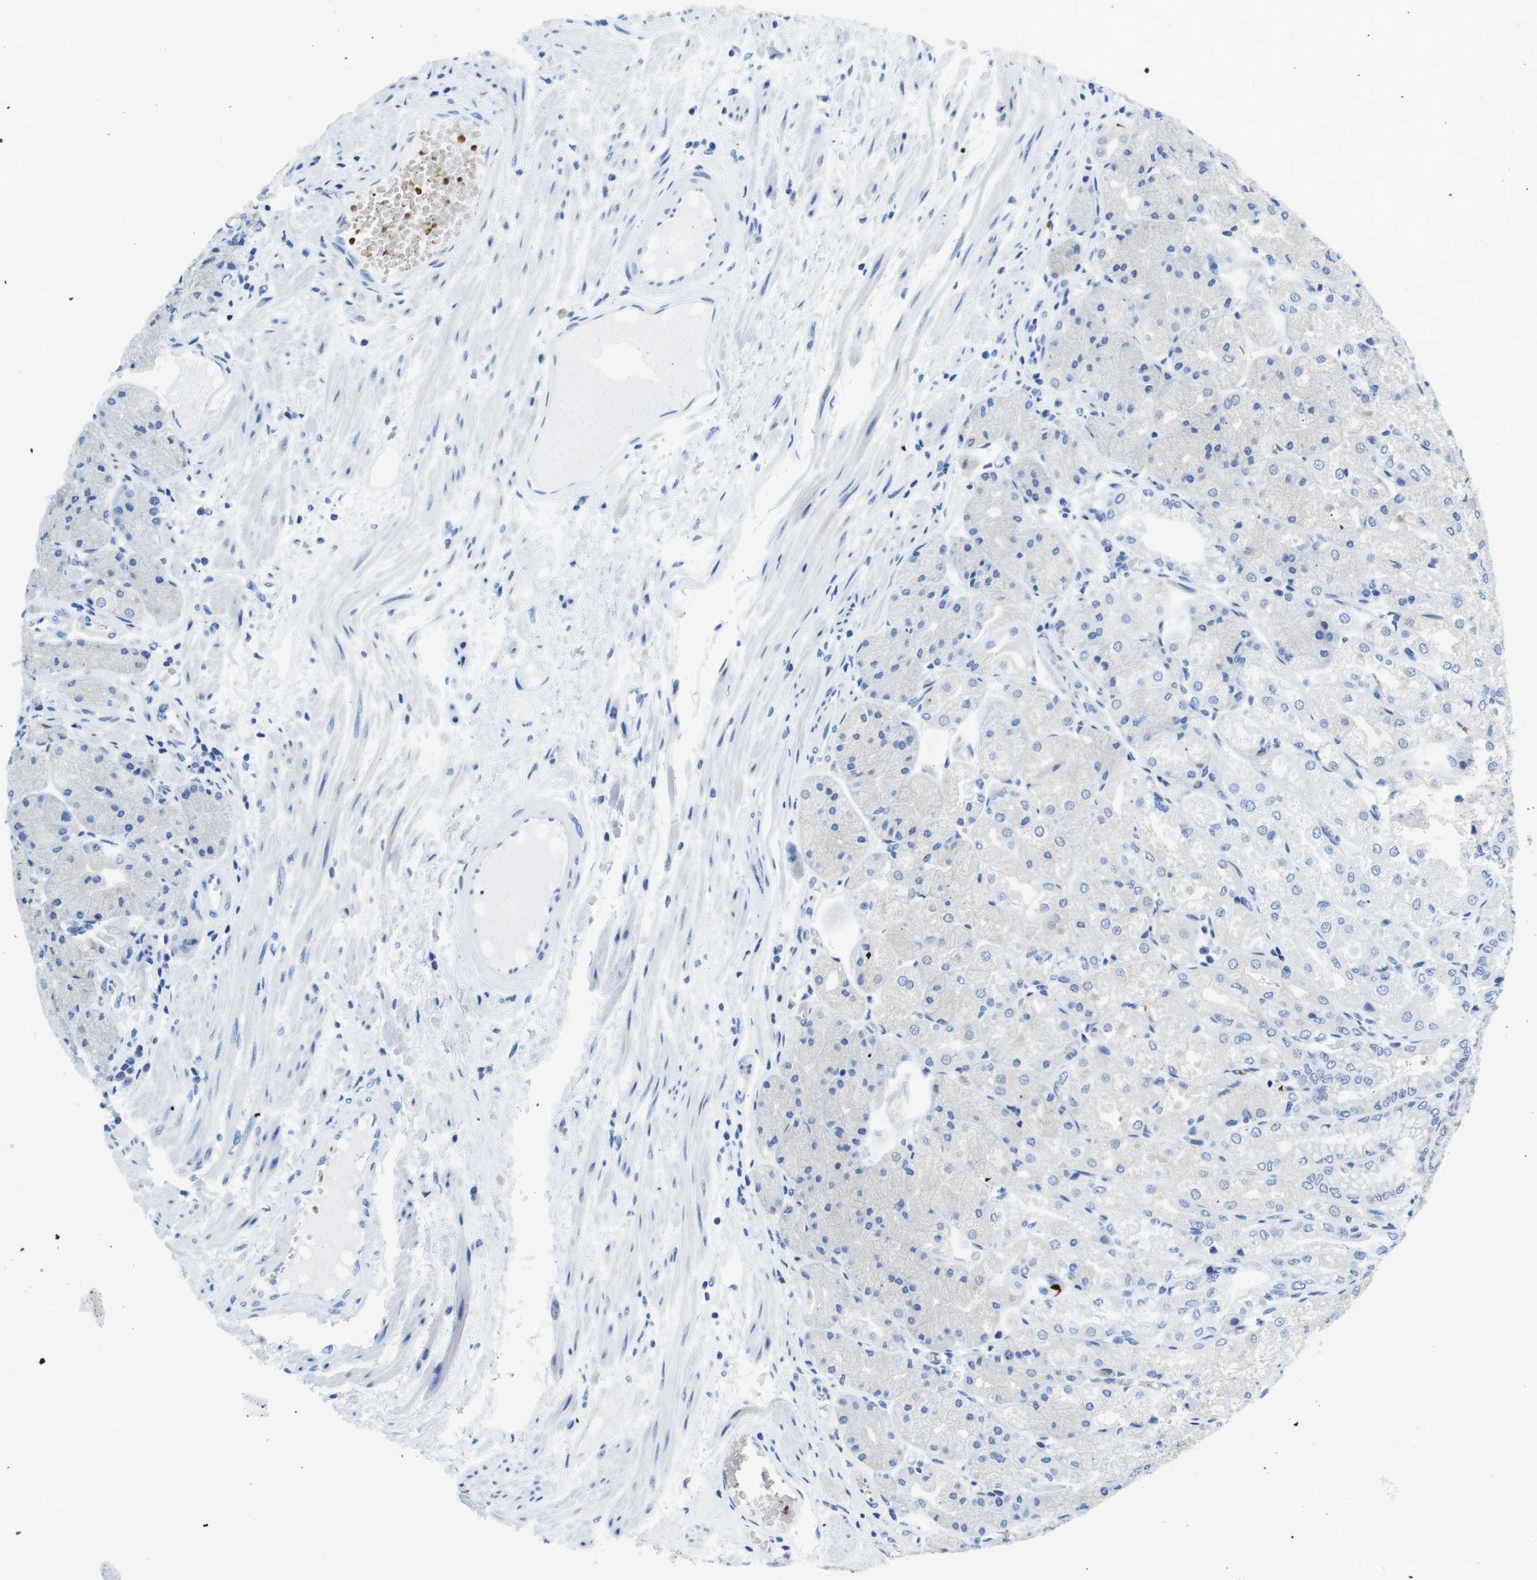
{"staining": {"intensity": "negative", "quantity": "none", "location": "none"}, "tissue": "stomach", "cell_type": "Glandular cells", "image_type": "normal", "snomed": [{"axis": "morphology", "description": "Normal tissue, NOS"}, {"axis": "topography", "description": "Stomach, upper"}], "caption": "Immunohistochemical staining of normal stomach exhibits no significant expression in glandular cells. The staining is performed using DAB brown chromogen with nuclei counter-stained in using hematoxylin.", "gene": "TFAP2C", "patient": {"sex": "male", "age": 72}}